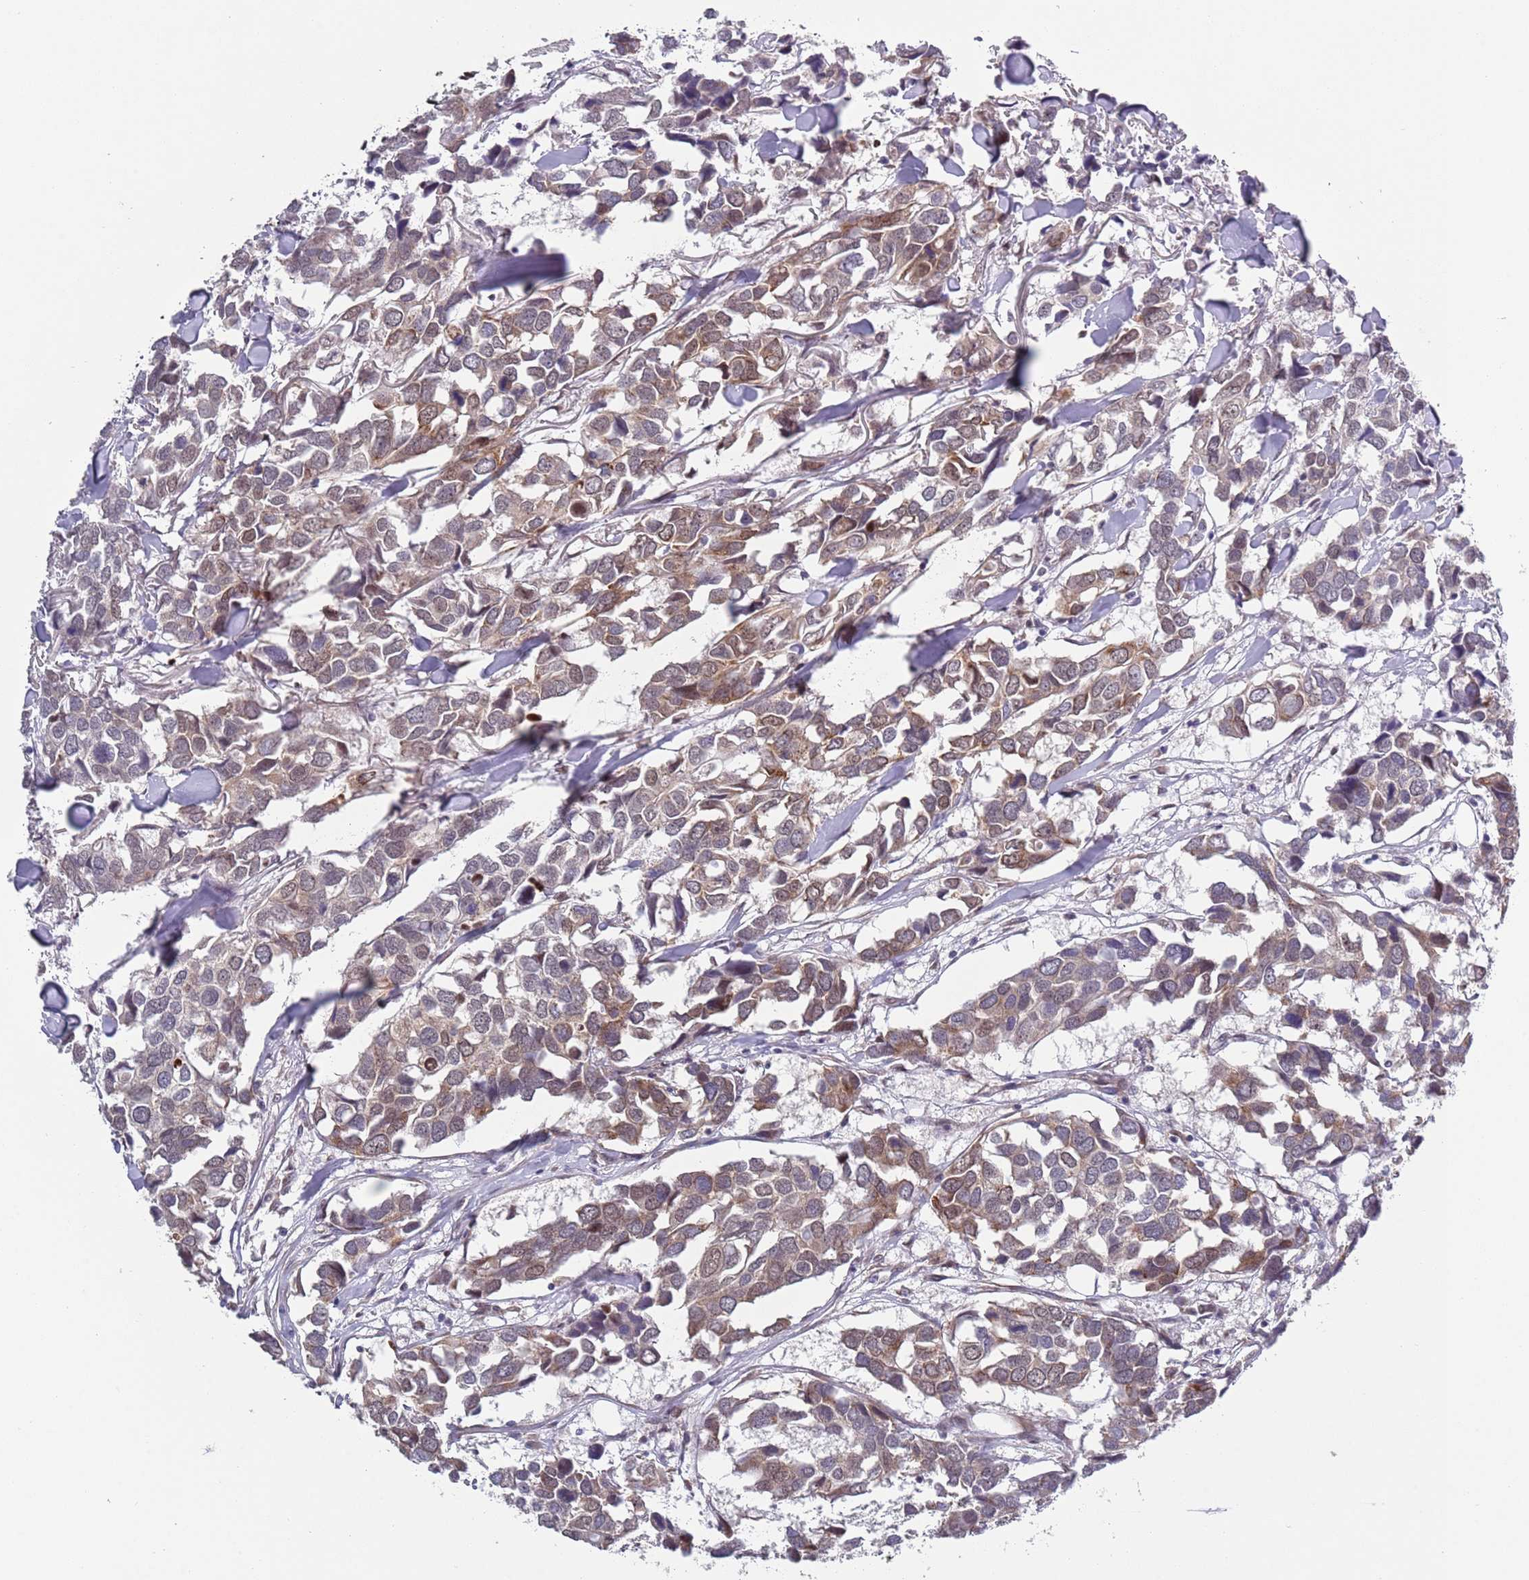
{"staining": {"intensity": "moderate", "quantity": "25%-75%", "location": "cytoplasmic/membranous,nuclear"}, "tissue": "breast cancer", "cell_type": "Tumor cells", "image_type": "cancer", "snomed": [{"axis": "morphology", "description": "Duct carcinoma"}, {"axis": "topography", "description": "Breast"}], "caption": "Tumor cells exhibit medium levels of moderate cytoplasmic/membranous and nuclear positivity in approximately 25%-75% of cells in human invasive ductal carcinoma (breast). (Stains: DAB (3,3'-diaminobenzidine) in brown, nuclei in blue, Microscopy: brightfield microscopy at high magnification).", "gene": "SLC25A32", "patient": {"sex": "female", "age": 83}}